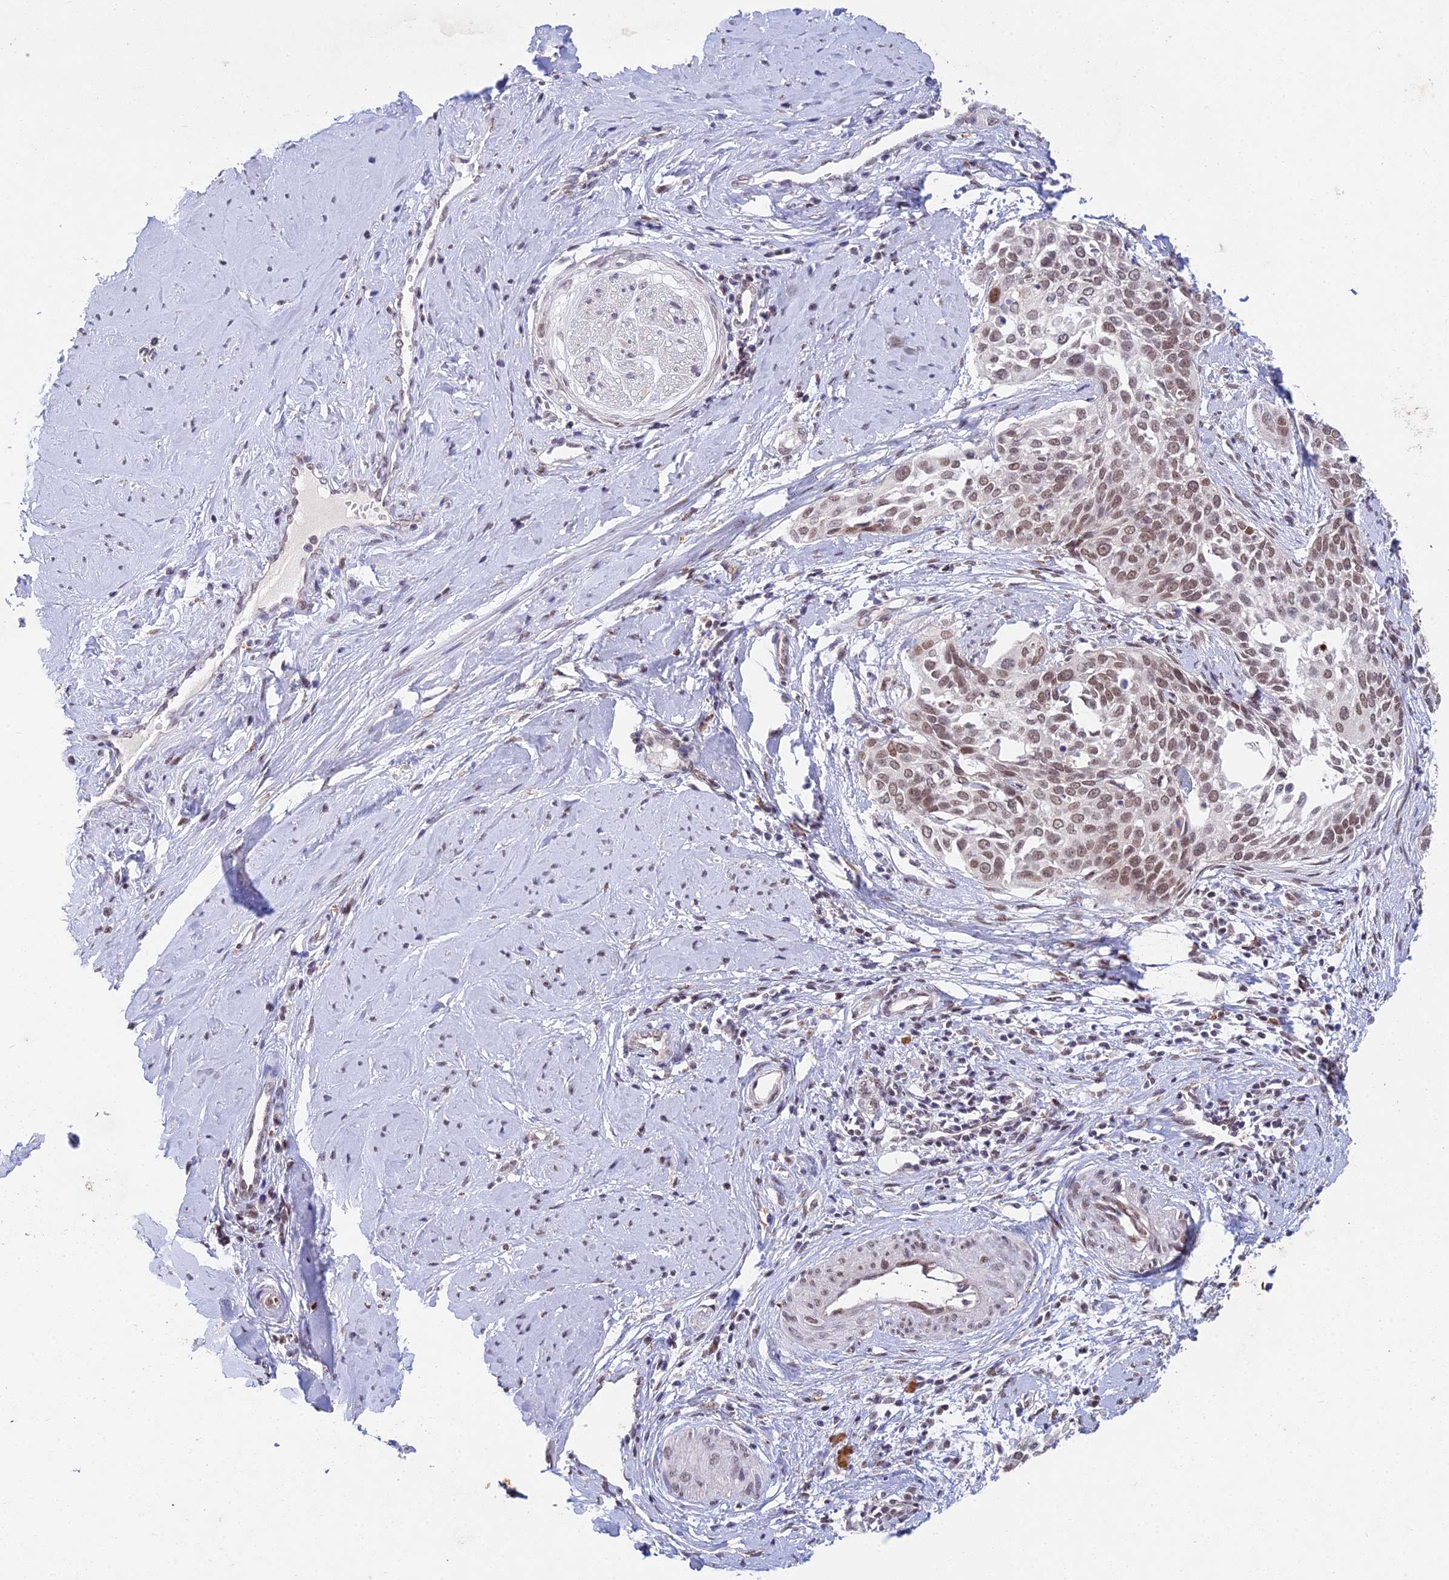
{"staining": {"intensity": "moderate", "quantity": ">75%", "location": "nuclear"}, "tissue": "cervical cancer", "cell_type": "Tumor cells", "image_type": "cancer", "snomed": [{"axis": "morphology", "description": "Squamous cell carcinoma, NOS"}, {"axis": "topography", "description": "Cervix"}], "caption": "Cervical cancer (squamous cell carcinoma) stained with a brown dye shows moderate nuclear positive positivity in about >75% of tumor cells.", "gene": "ABHD17A", "patient": {"sex": "female", "age": 44}}